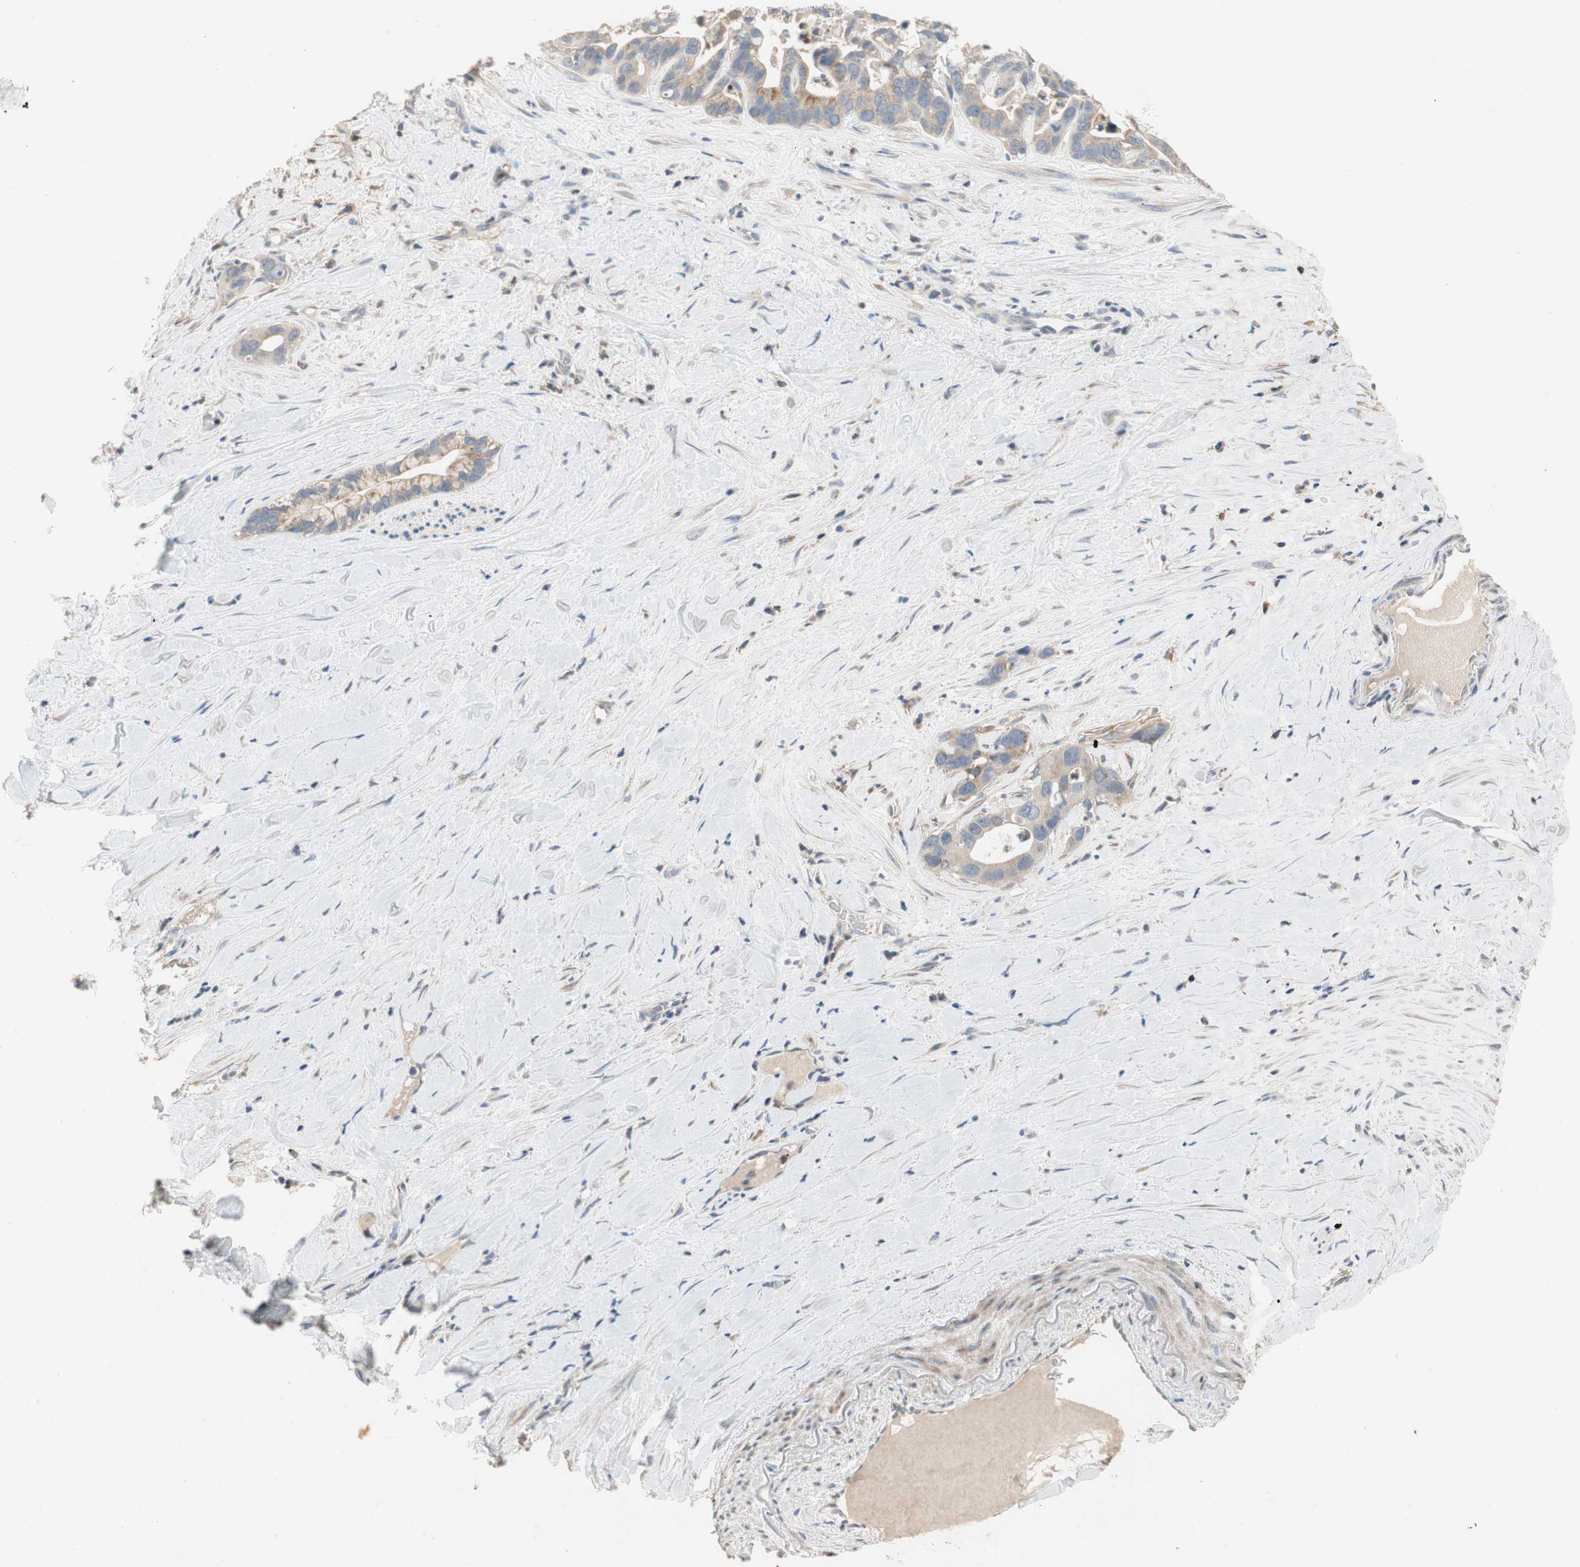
{"staining": {"intensity": "weak", "quantity": "<25%", "location": "cytoplasmic/membranous"}, "tissue": "liver cancer", "cell_type": "Tumor cells", "image_type": "cancer", "snomed": [{"axis": "morphology", "description": "Cholangiocarcinoma"}, {"axis": "topography", "description": "Liver"}], "caption": "Immunohistochemistry (IHC) micrograph of liver cancer stained for a protein (brown), which displays no positivity in tumor cells.", "gene": "ALPL", "patient": {"sex": "female", "age": 65}}